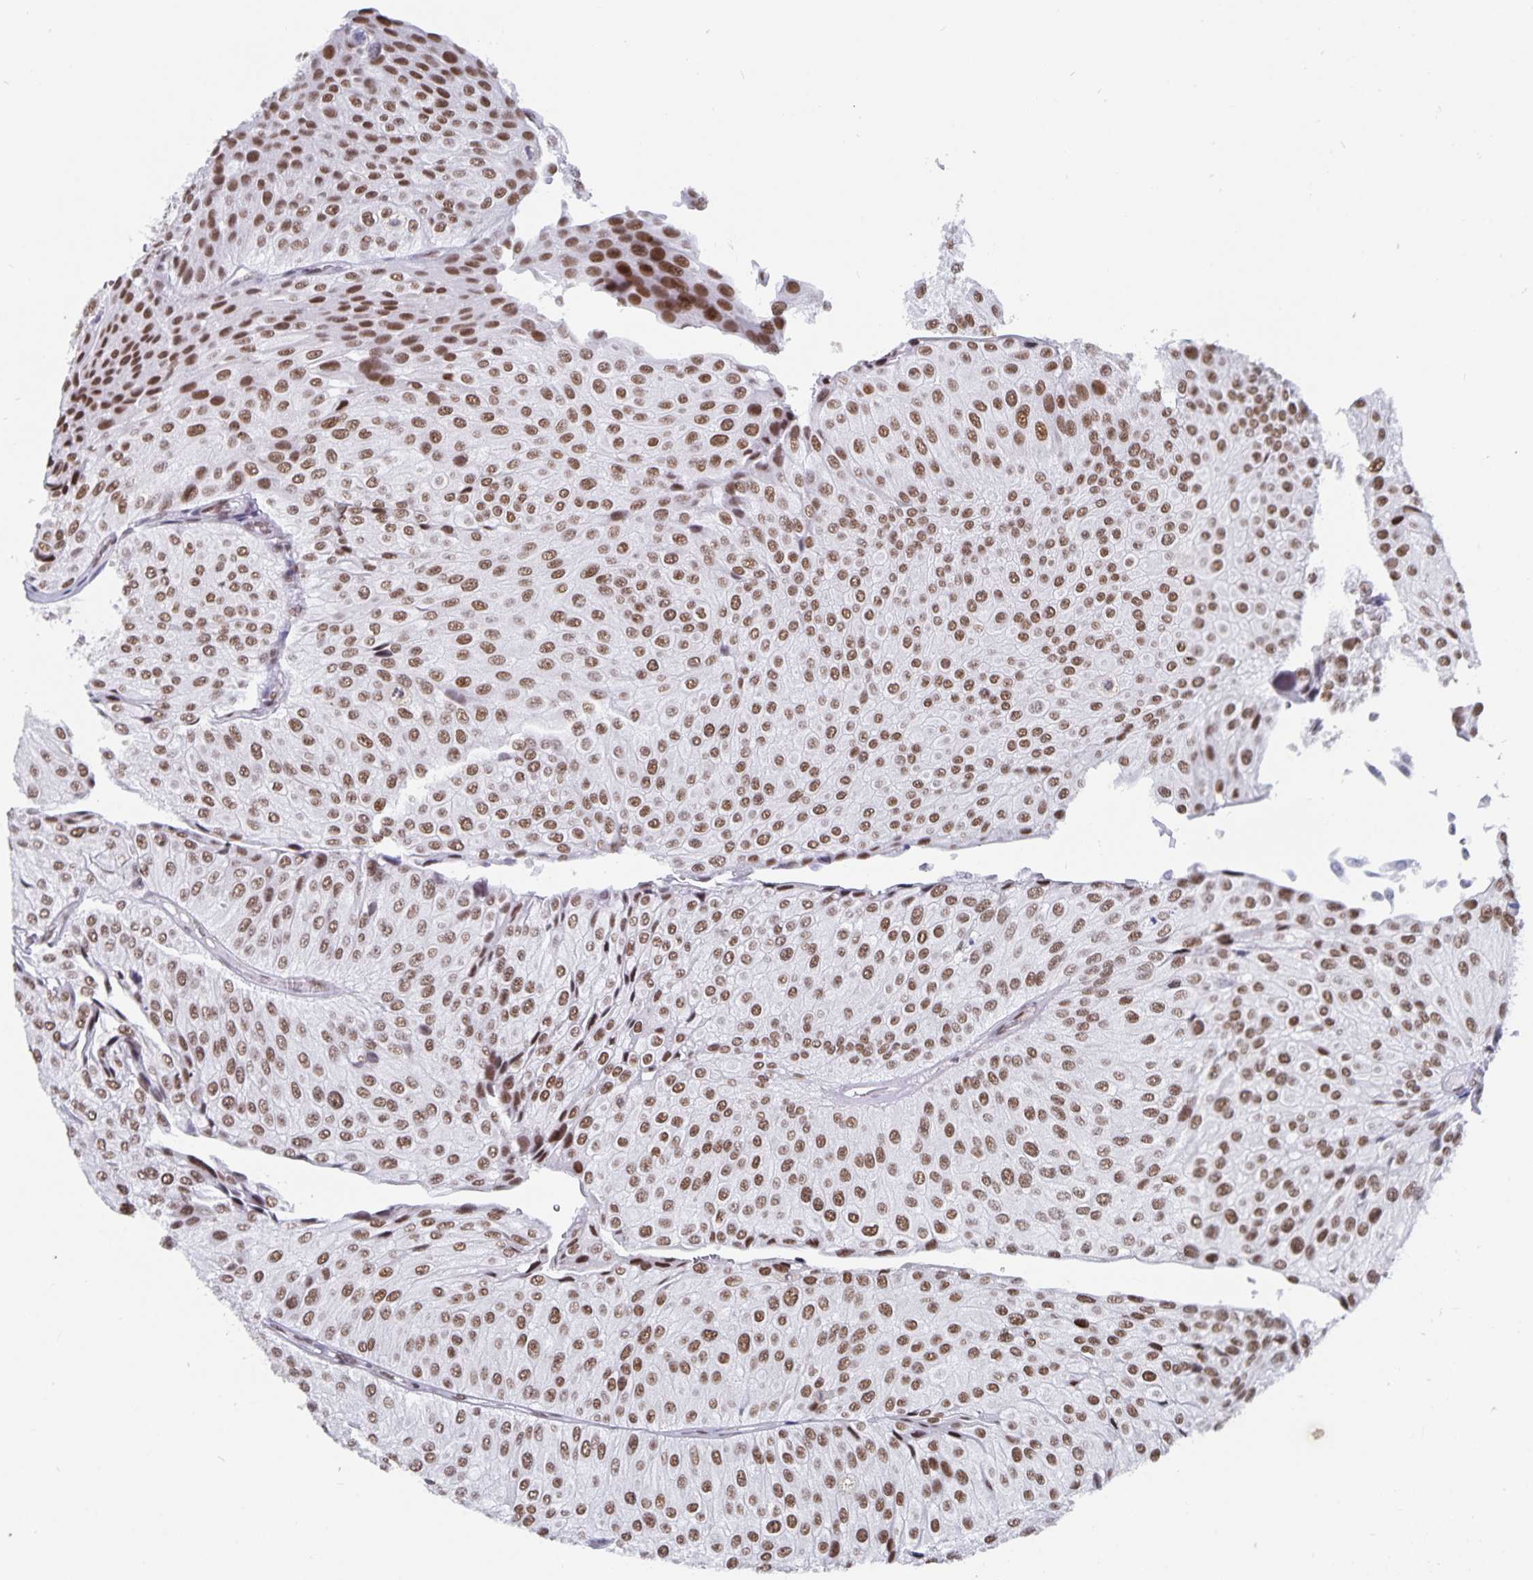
{"staining": {"intensity": "moderate", "quantity": ">75%", "location": "nuclear"}, "tissue": "urothelial cancer", "cell_type": "Tumor cells", "image_type": "cancer", "snomed": [{"axis": "morphology", "description": "Urothelial carcinoma, NOS"}, {"axis": "topography", "description": "Urinary bladder"}], "caption": "This photomicrograph shows immunohistochemistry (IHC) staining of human urothelial cancer, with medium moderate nuclear staining in approximately >75% of tumor cells.", "gene": "PBX2", "patient": {"sex": "male", "age": 67}}